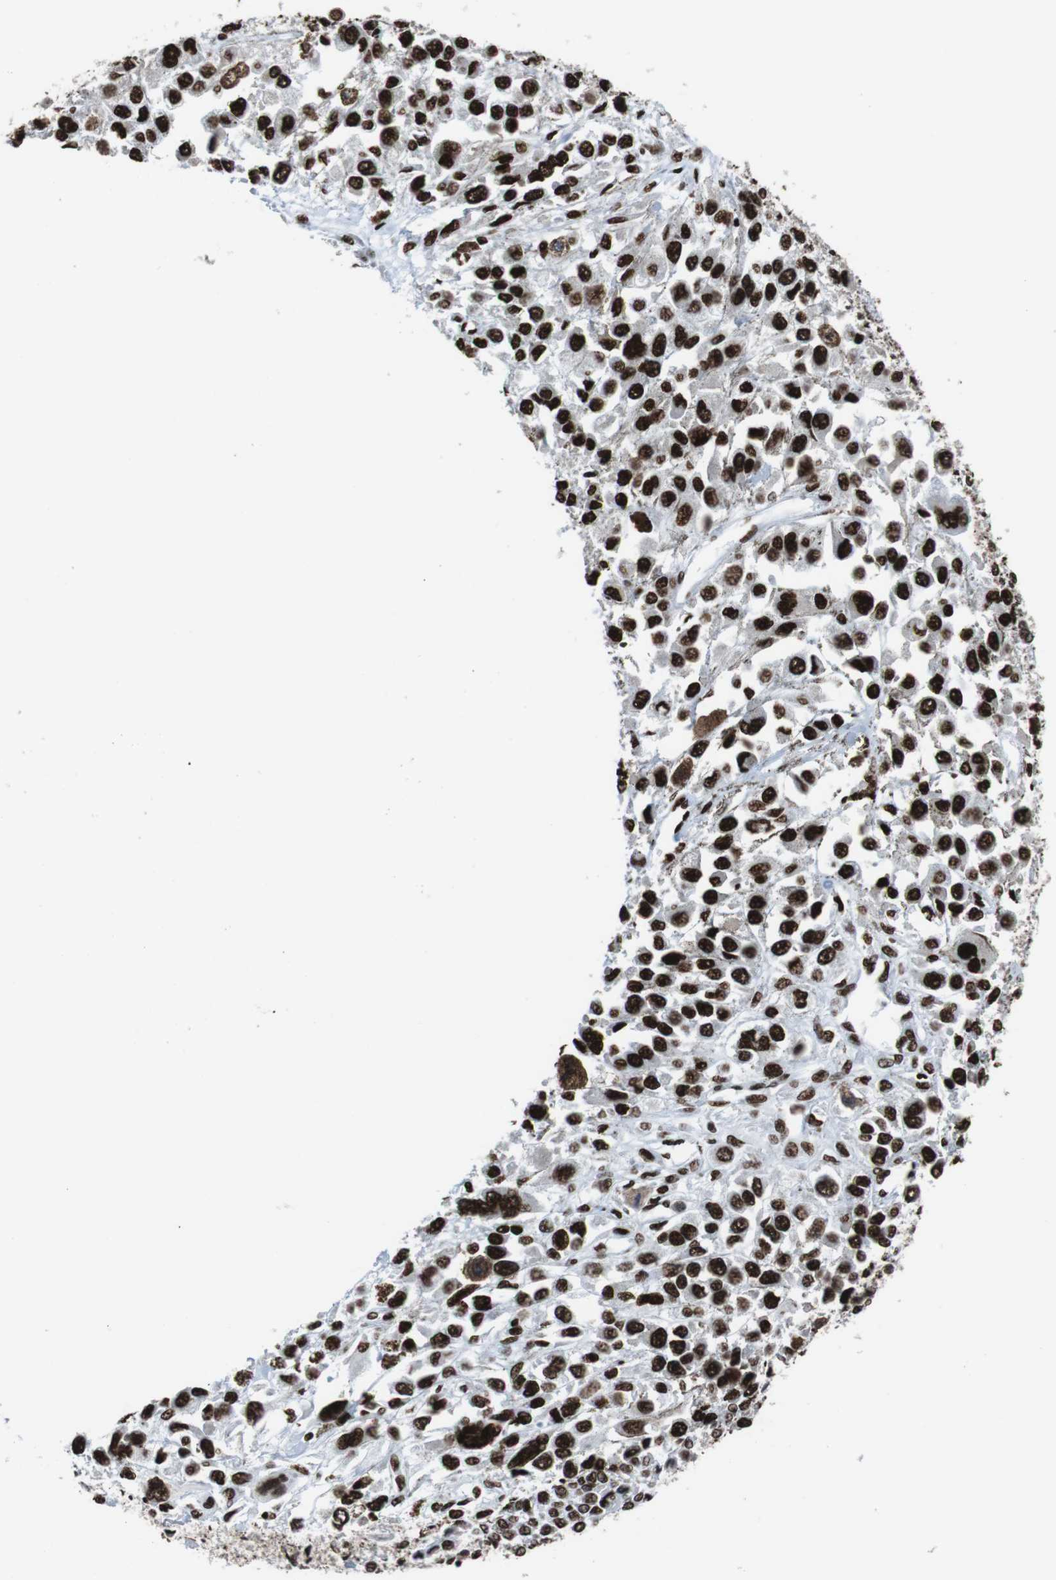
{"staining": {"intensity": "strong", "quantity": ">75%", "location": "nuclear"}, "tissue": "melanoma", "cell_type": "Tumor cells", "image_type": "cancer", "snomed": [{"axis": "morphology", "description": "Malignant melanoma, Metastatic site"}, {"axis": "topography", "description": "Lymph node"}], "caption": "IHC (DAB) staining of human melanoma shows strong nuclear protein staining in approximately >75% of tumor cells.", "gene": "ROMO1", "patient": {"sex": "male", "age": 59}}